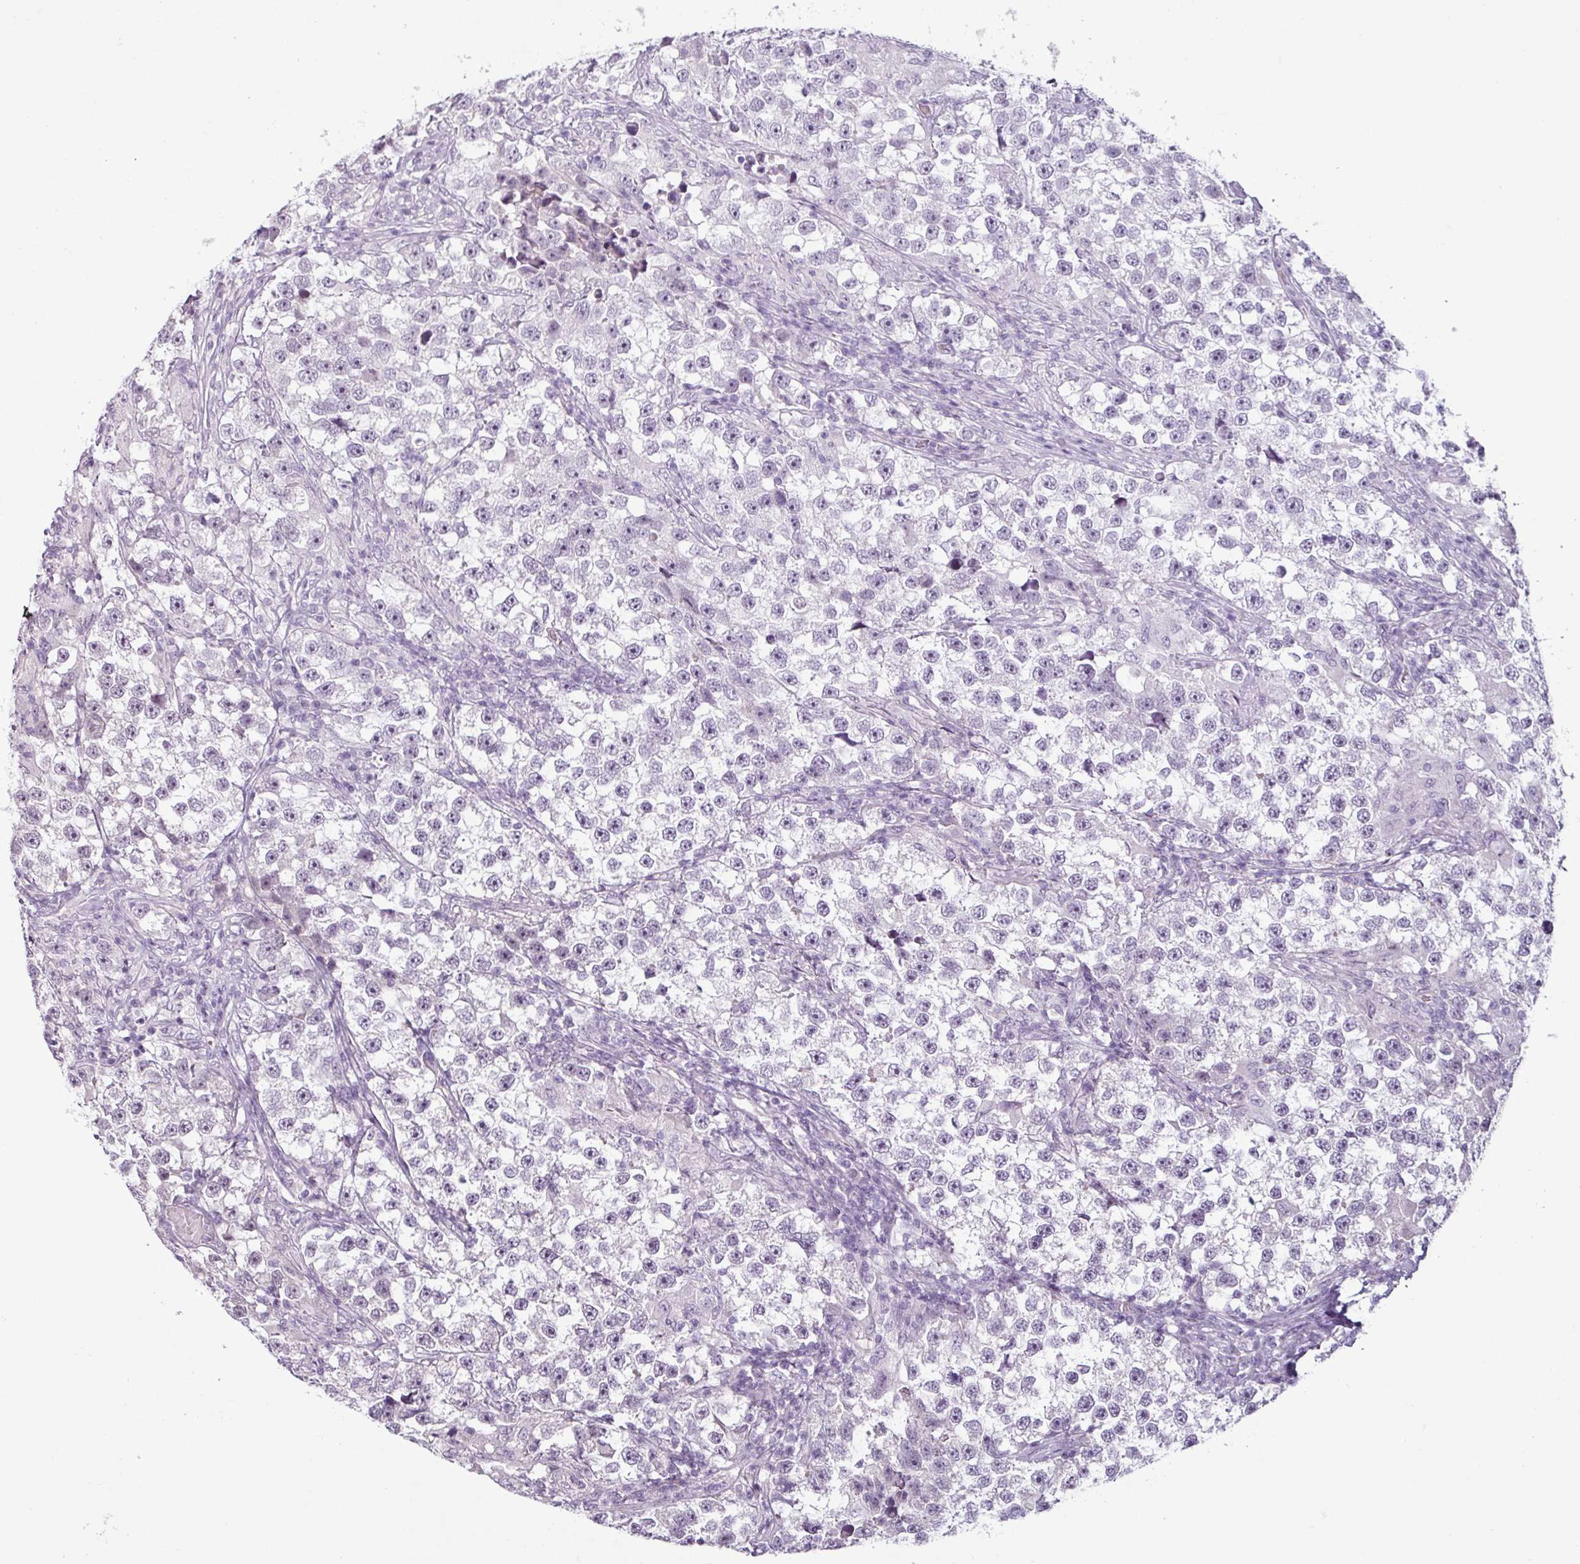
{"staining": {"intensity": "negative", "quantity": "none", "location": "none"}, "tissue": "testis cancer", "cell_type": "Tumor cells", "image_type": "cancer", "snomed": [{"axis": "morphology", "description": "Seminoma, NOS"}, {"axis": "topography", "description": "Testis"}], "caption": "DAB (3,3'-diaminobenzidine) immunohistochemical staining of testis seminoma shows no significant positivity in tumor cells.", "gene": "OR52D1", "patient": {"sex": "male", "age": 46}}